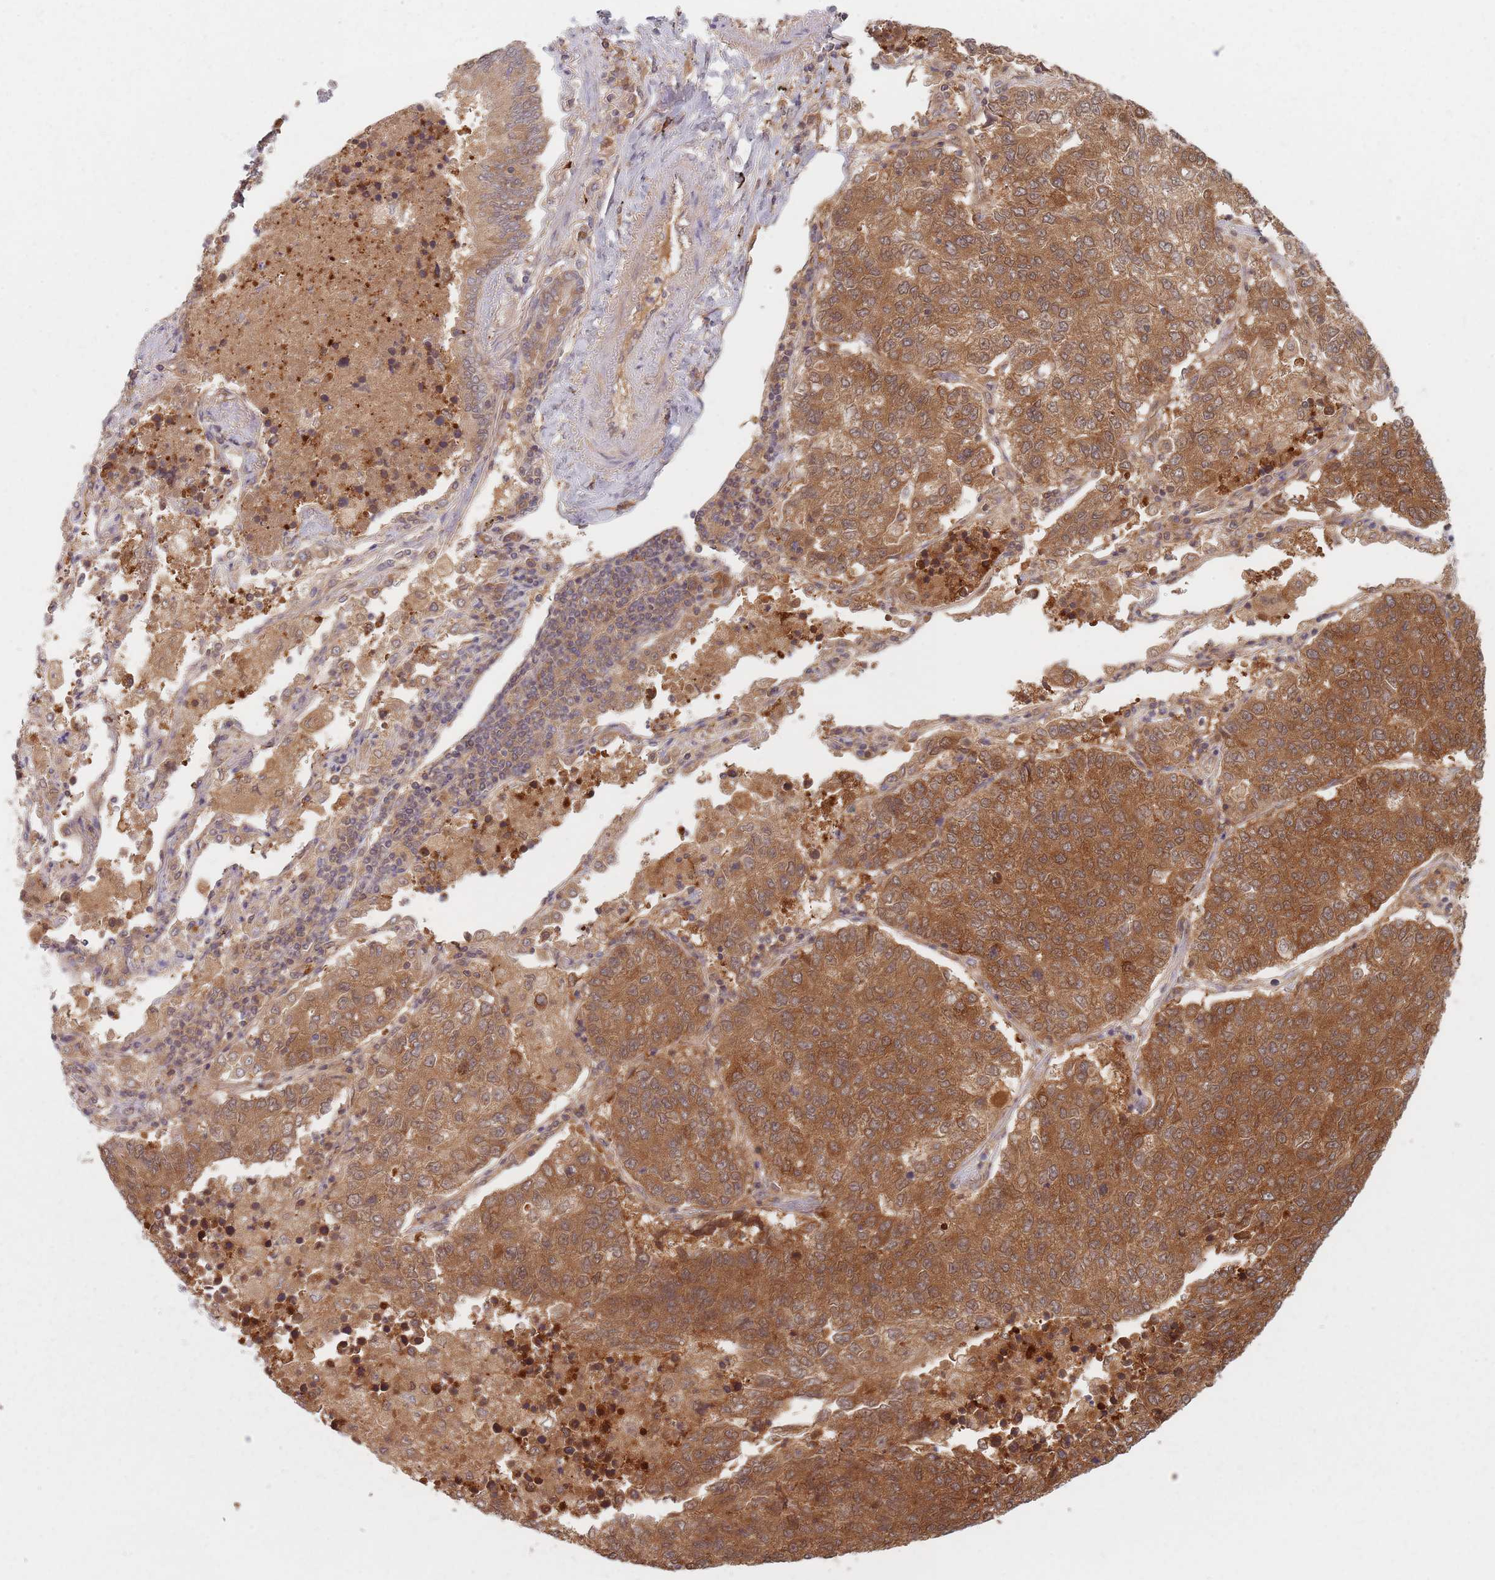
{"staining": {"intensity": "strong", "quantity": "25%-75%", "location": "cytoplasmic/membranous"}, "tissue": "lung cancer", "cell_type": "Tumor cells", "image_type": "cancer", "snomed": [{"axis": "morphology", "description": "Squamous cell carcinoma, NOS"}, {"axis": "topography", "description": "Lung"}], "caption": "The histopathology image displays immunohistochemical staining of squamous cell carcinoma (lung). There is strong cytoplasmic/membranous expression is seen in approximately 25%-75% of tumor cells. (Brightfield microscopy of DAB IHC at high magnification).", "gene": "NAXE", "patient": {"sex": "female", "age": 70}}